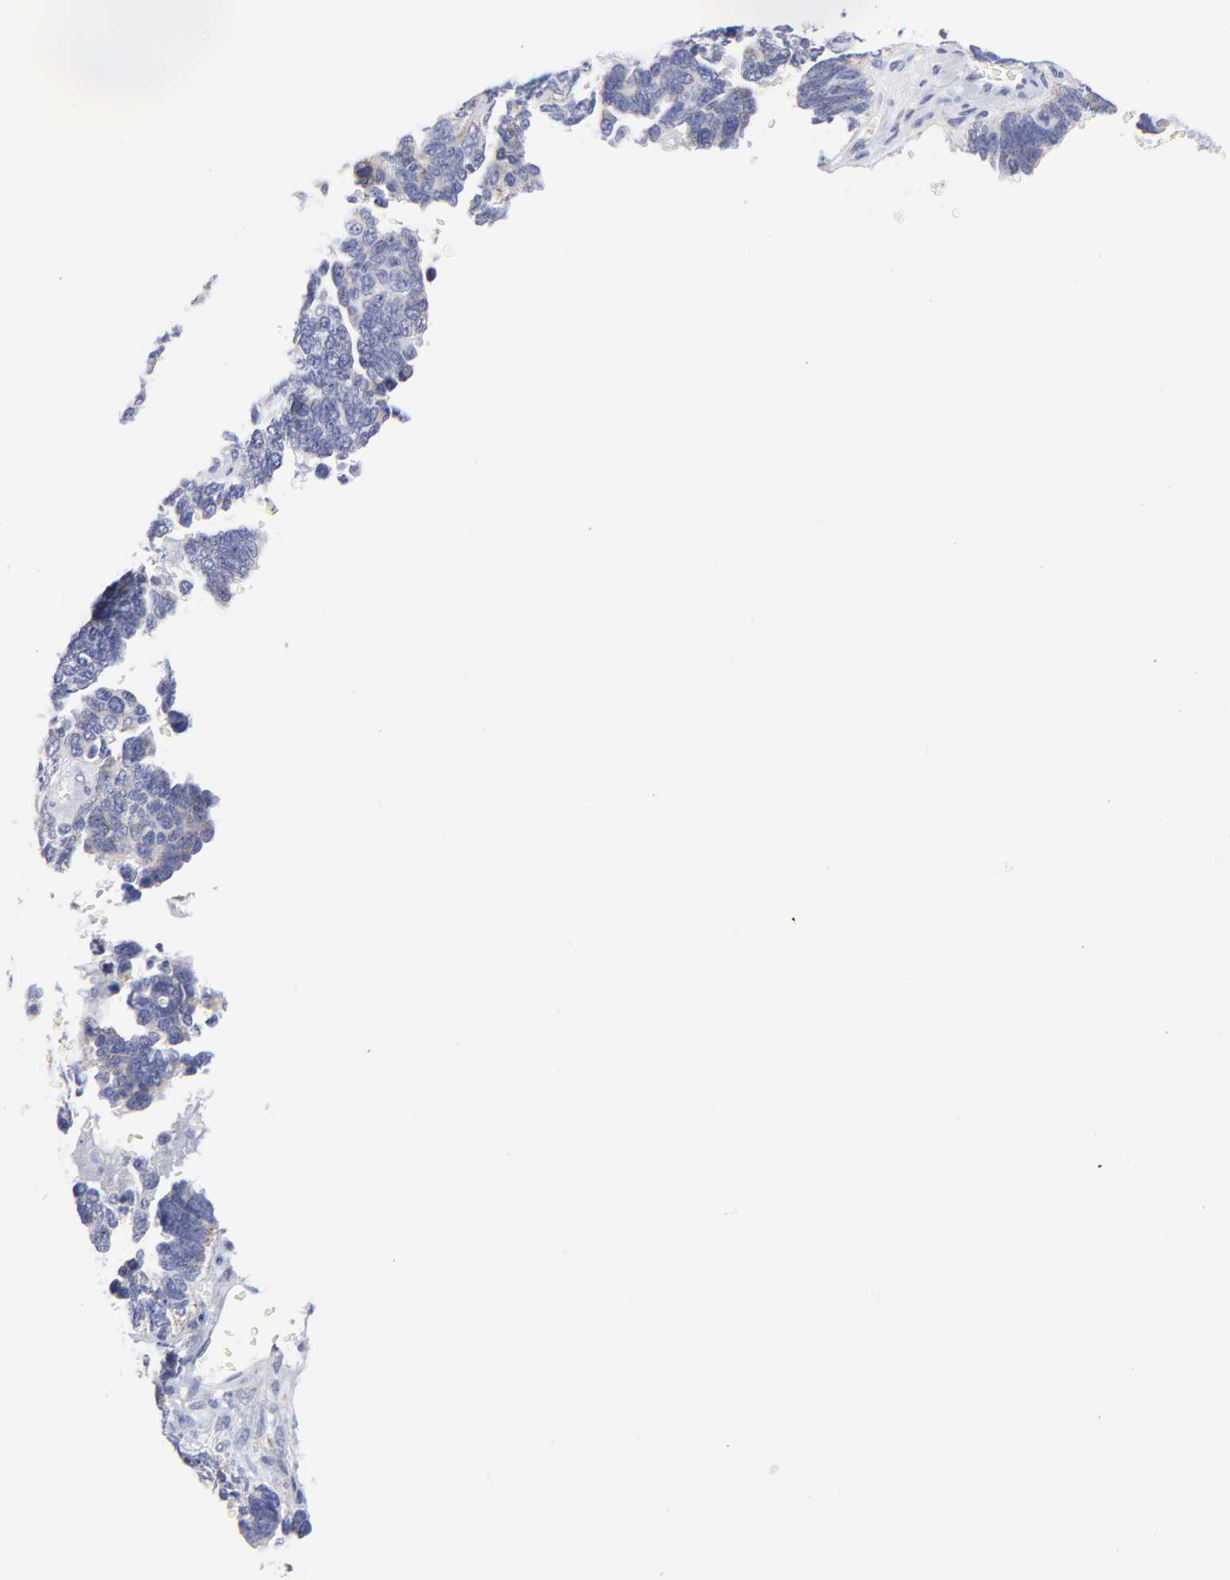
{"staining": {"intensity": "weak", "quantity": "<25%", "location": "cytoplasmic/membranous"}, "tissue": "ovarian cancer", "cell_type": "Tumor cells", "image_type": "cancer", "snomed": [{"axis": "morphology", "description": "Cystadenocarcinoma, serous, NOS"}, {"axis": "topography", "description": "Ovary"}], "caption": "This is an IHC micrograph of human ovarian serous cystadenocarcinoma. There is no staining in tumor cells.", "gene": "DUSP9", "patient": {"sex": "female", "age": 69}}